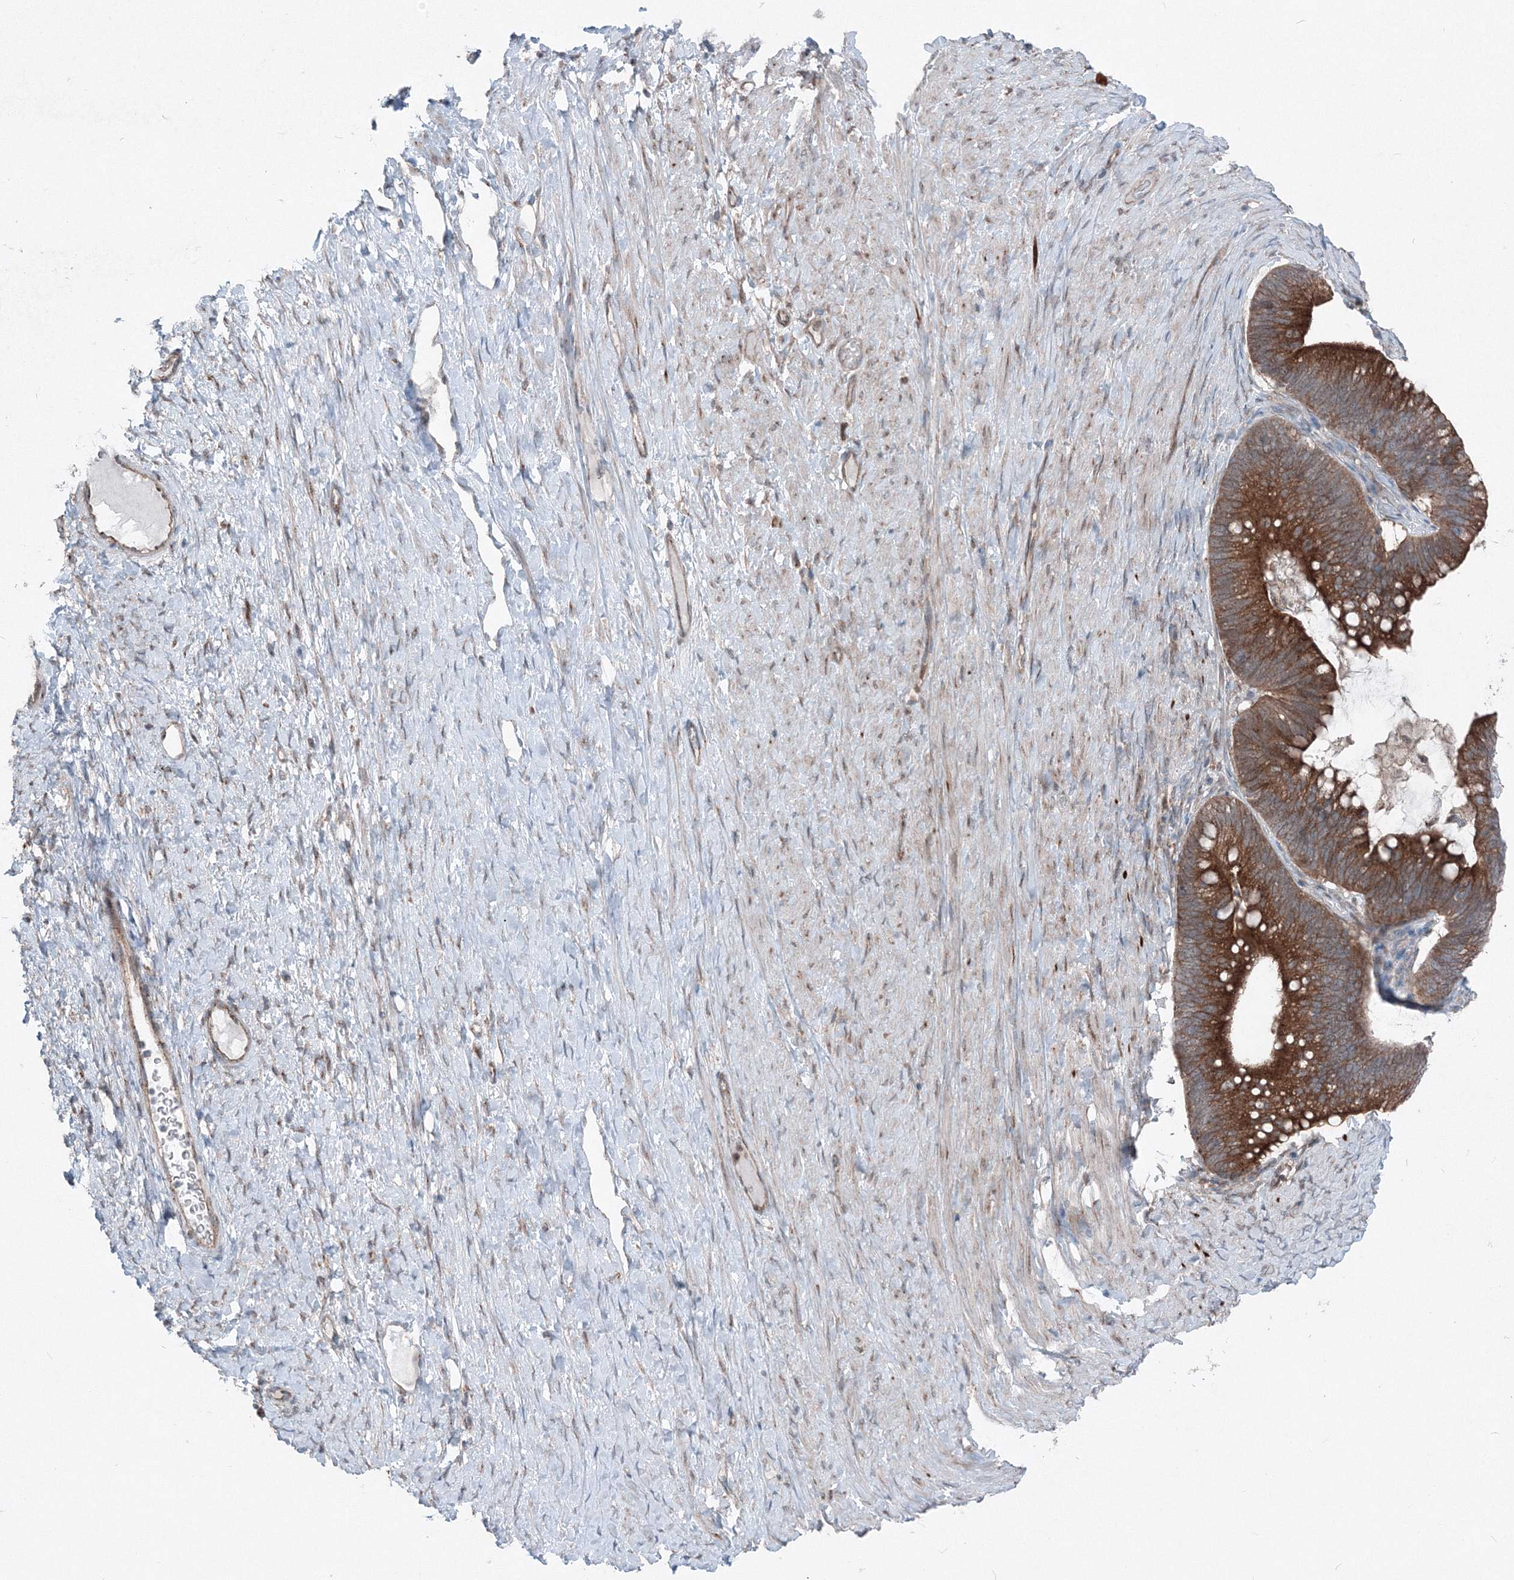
{"staining": {"intensity": "strong", "quantity": ">75%", "location": "cytoplasmic/membranous"}, "tissue": "ovarian cancer", "cell_type": "Tumor cells", "image_type": "cancer", "snomed": [{"axis": "morphology", "description": "Cystadenocarcinoma, mucinous, NOS"}, {"axis": "topography", "description": "Ovary"}], "caption": "Immunohistochemical staining of ovarian mucinous cystadenocarcinoma displays strong cytoplasmic/membranous protein expression in approximately >75% of tumor cells. (Brightfield microscopy of DAB IHC at high magnification).", "gene": "TPRKB", "patient": {"sex": "female", "age": 61}}